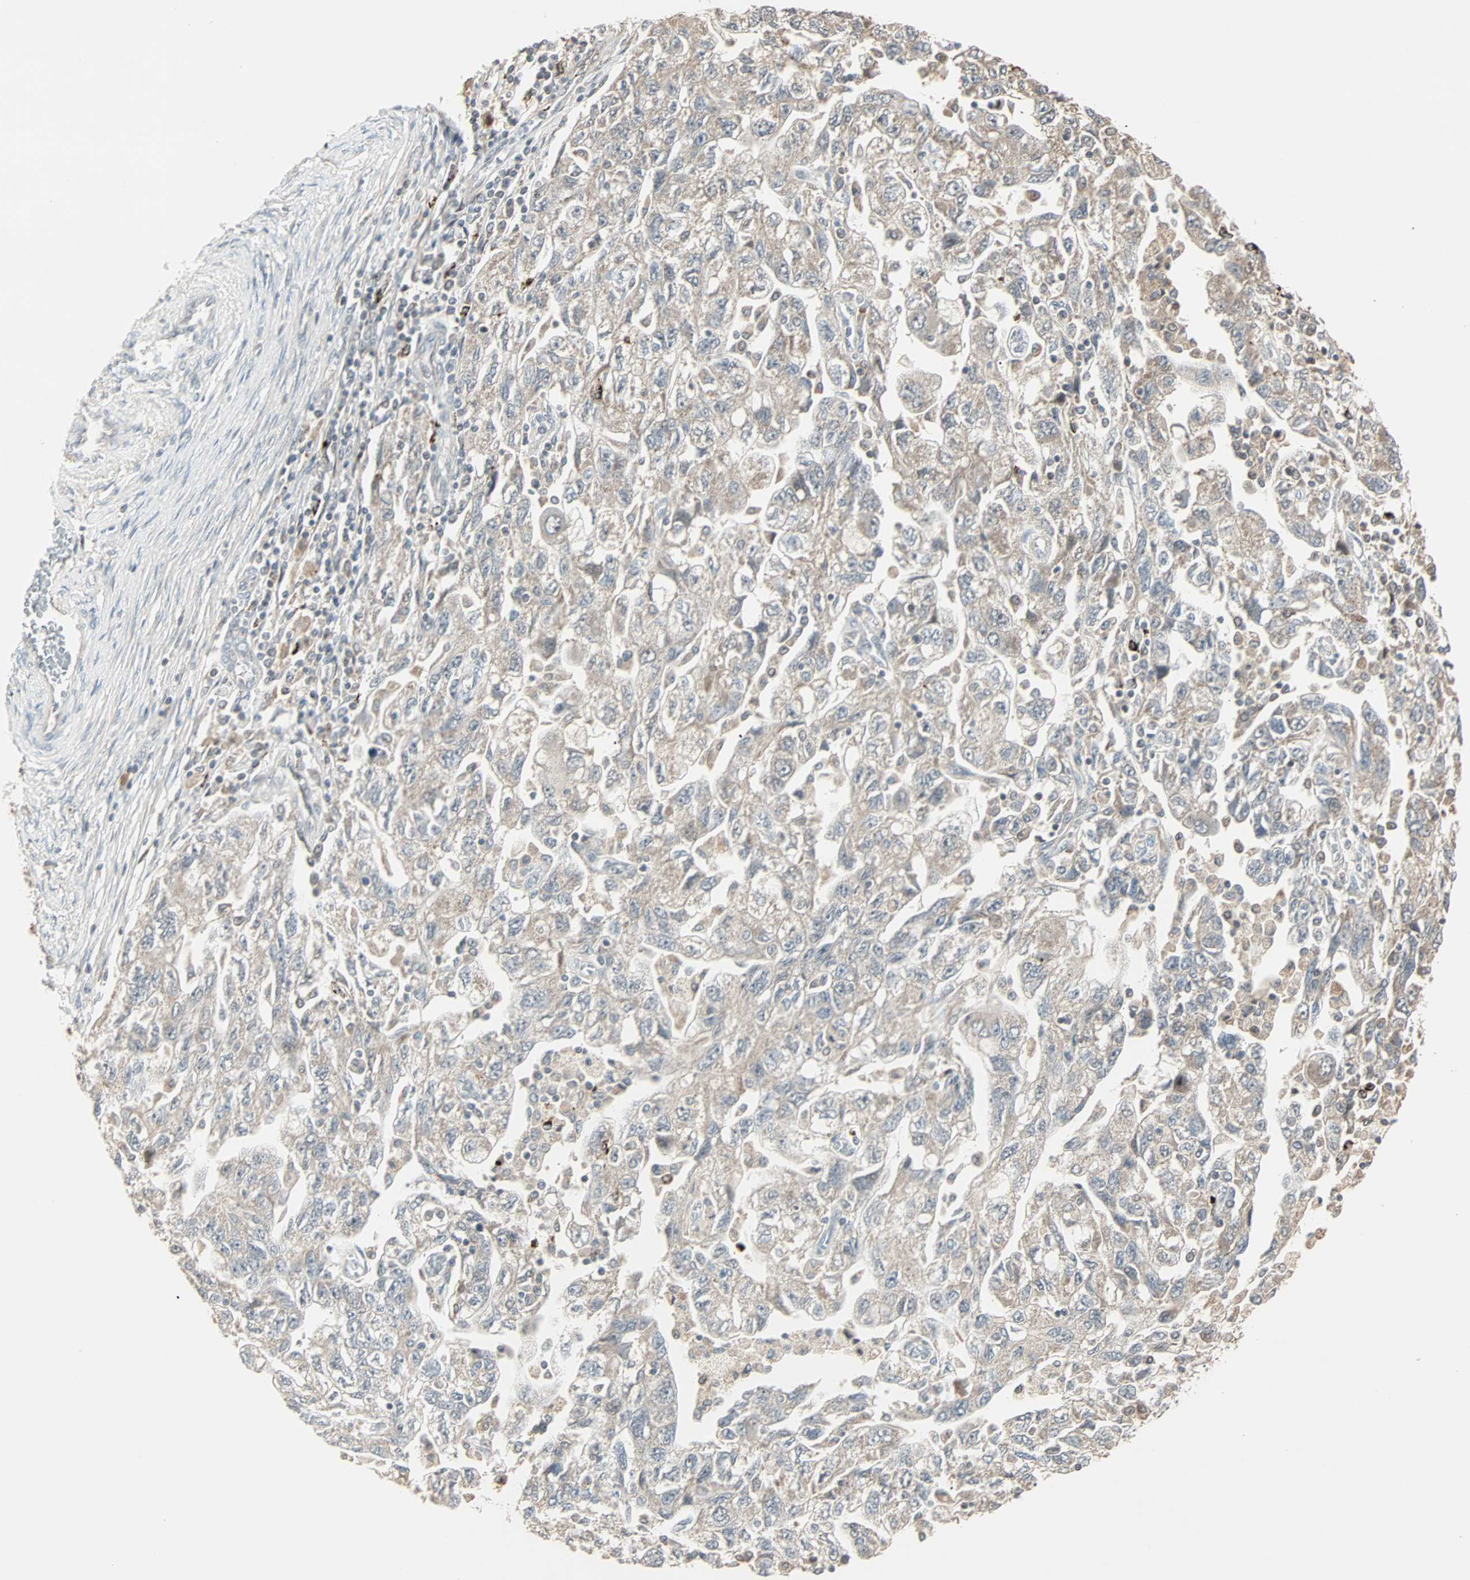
{"staining": {"intensity": "weak", "quantity": ">75%", "location": "cytoplasmic/membranous"}, "tissue": "ovarian cancer", "cell_type": "Tumor cells", "image_type": "cancer", "snomed": [{"axis": "morphology", "description": "Carcinoma, NOS"}, {"axis": "morphology", "description": "Cystadenocarcinoma, serous, NOS"}, {"axis": "topography", "description": "Ovary"}], "caption": "Immunohistochemistry (IHC) photomicrograph of neoplastic tissue: human ovarian cancer stained using immunohistochemistry (IHC) displays low levels of weak protein expression localized specifically in the cytoplasmic/membranous of tumor cells, appearing as a cytoplasmic/membranous brown color.", "gene": "KDM4A", "patient": {"sex": "female", "age": 69}}